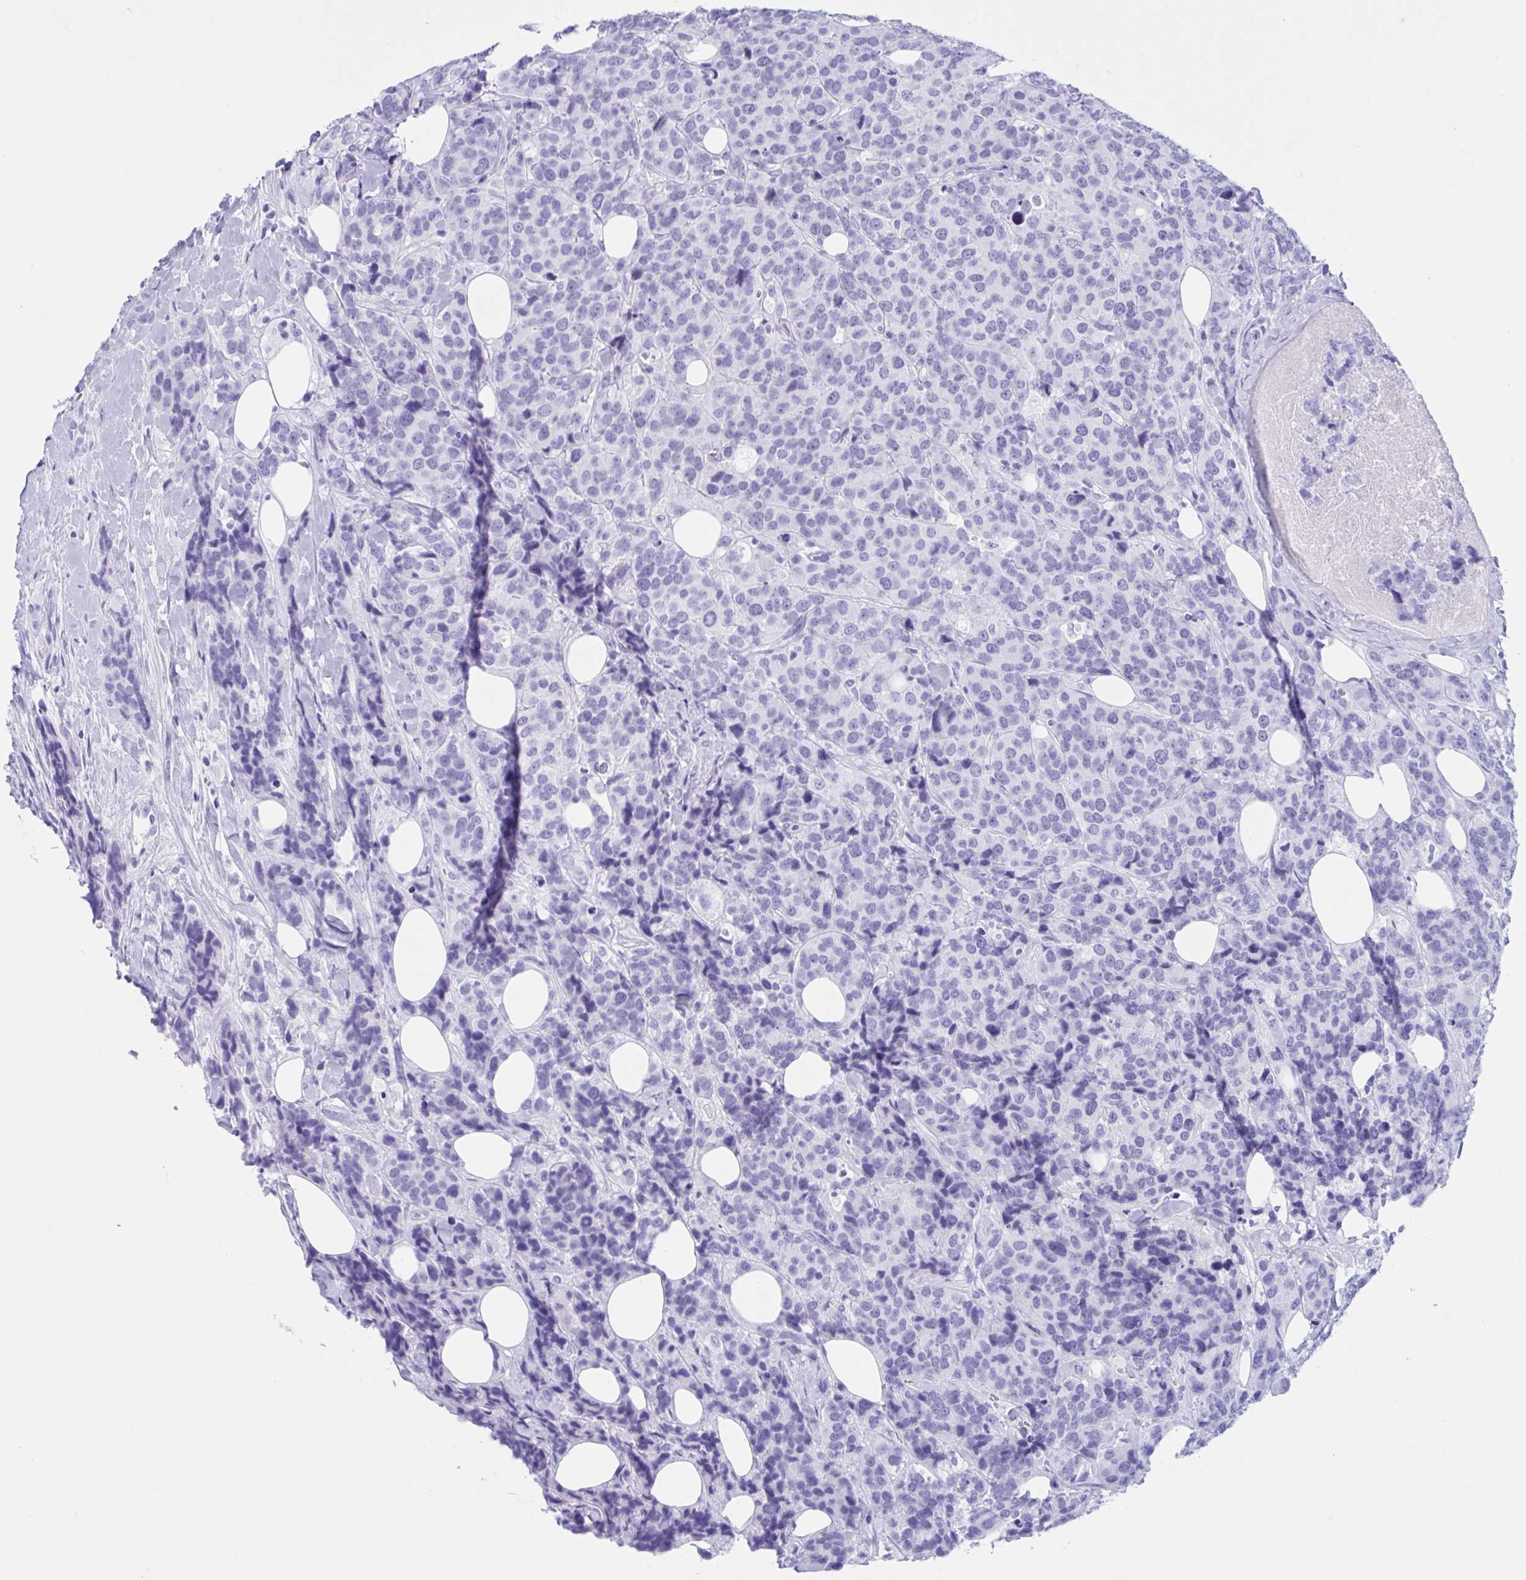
{"staining": {"intensity": "negative", "quantity": "none", "location": "none"}, "tissue": "breast cancer", "cell_type": "Tumor cells", "image_type": "cancer", "snomed": [{"axis": "morphology", "description": "Lobular carcinoma"}, {"axis": "topography", "description": "Breast"}], "caption": "Micrograph shows no significant protein expression in tumor cells of breast lobular carcinoma.", "gene": "TMEM35A", "patient": {"sex": "female", "age": 59}}